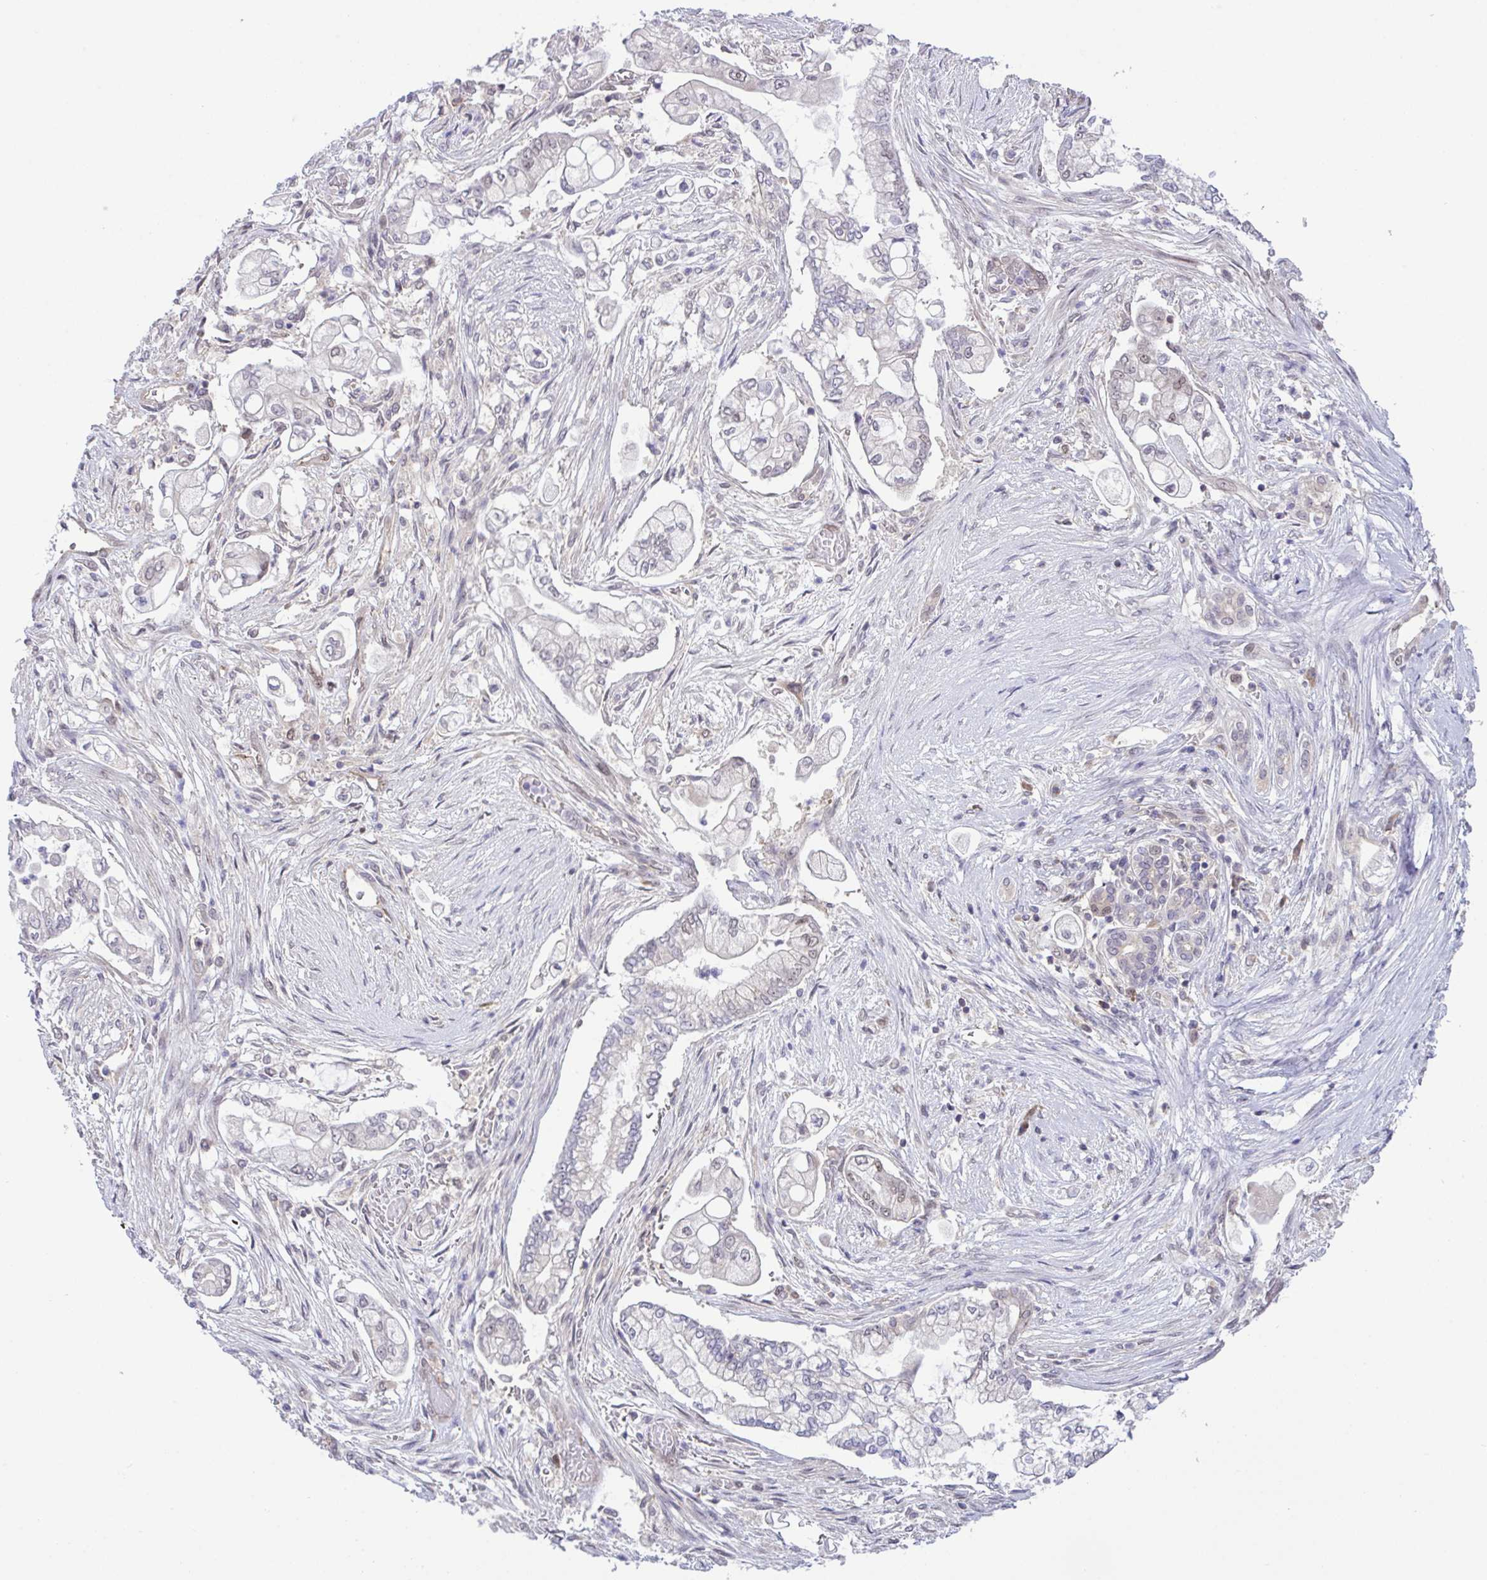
{"staining": {"intensity": "weak", "quantity": "25%-75%", "location": "nuclear"}, "tissue": "pancreatic cancer", "cell_type": "Tumor cells", "image_type": "cancer", "snomed": [{"axis": "morphology", "description": "Adenocarcinoma, NOS"}, {"axis": "topography", "description": "Pancreas"}], "caption": "Pancreatic cancer (adenocarcinoma) was stained to show a protein in brown. There is low levels of weak nuclear staining in about 25%-75% of tumor cells.", "gene": "ZNF444", "patient": {"sex": "female", "age": 69}}